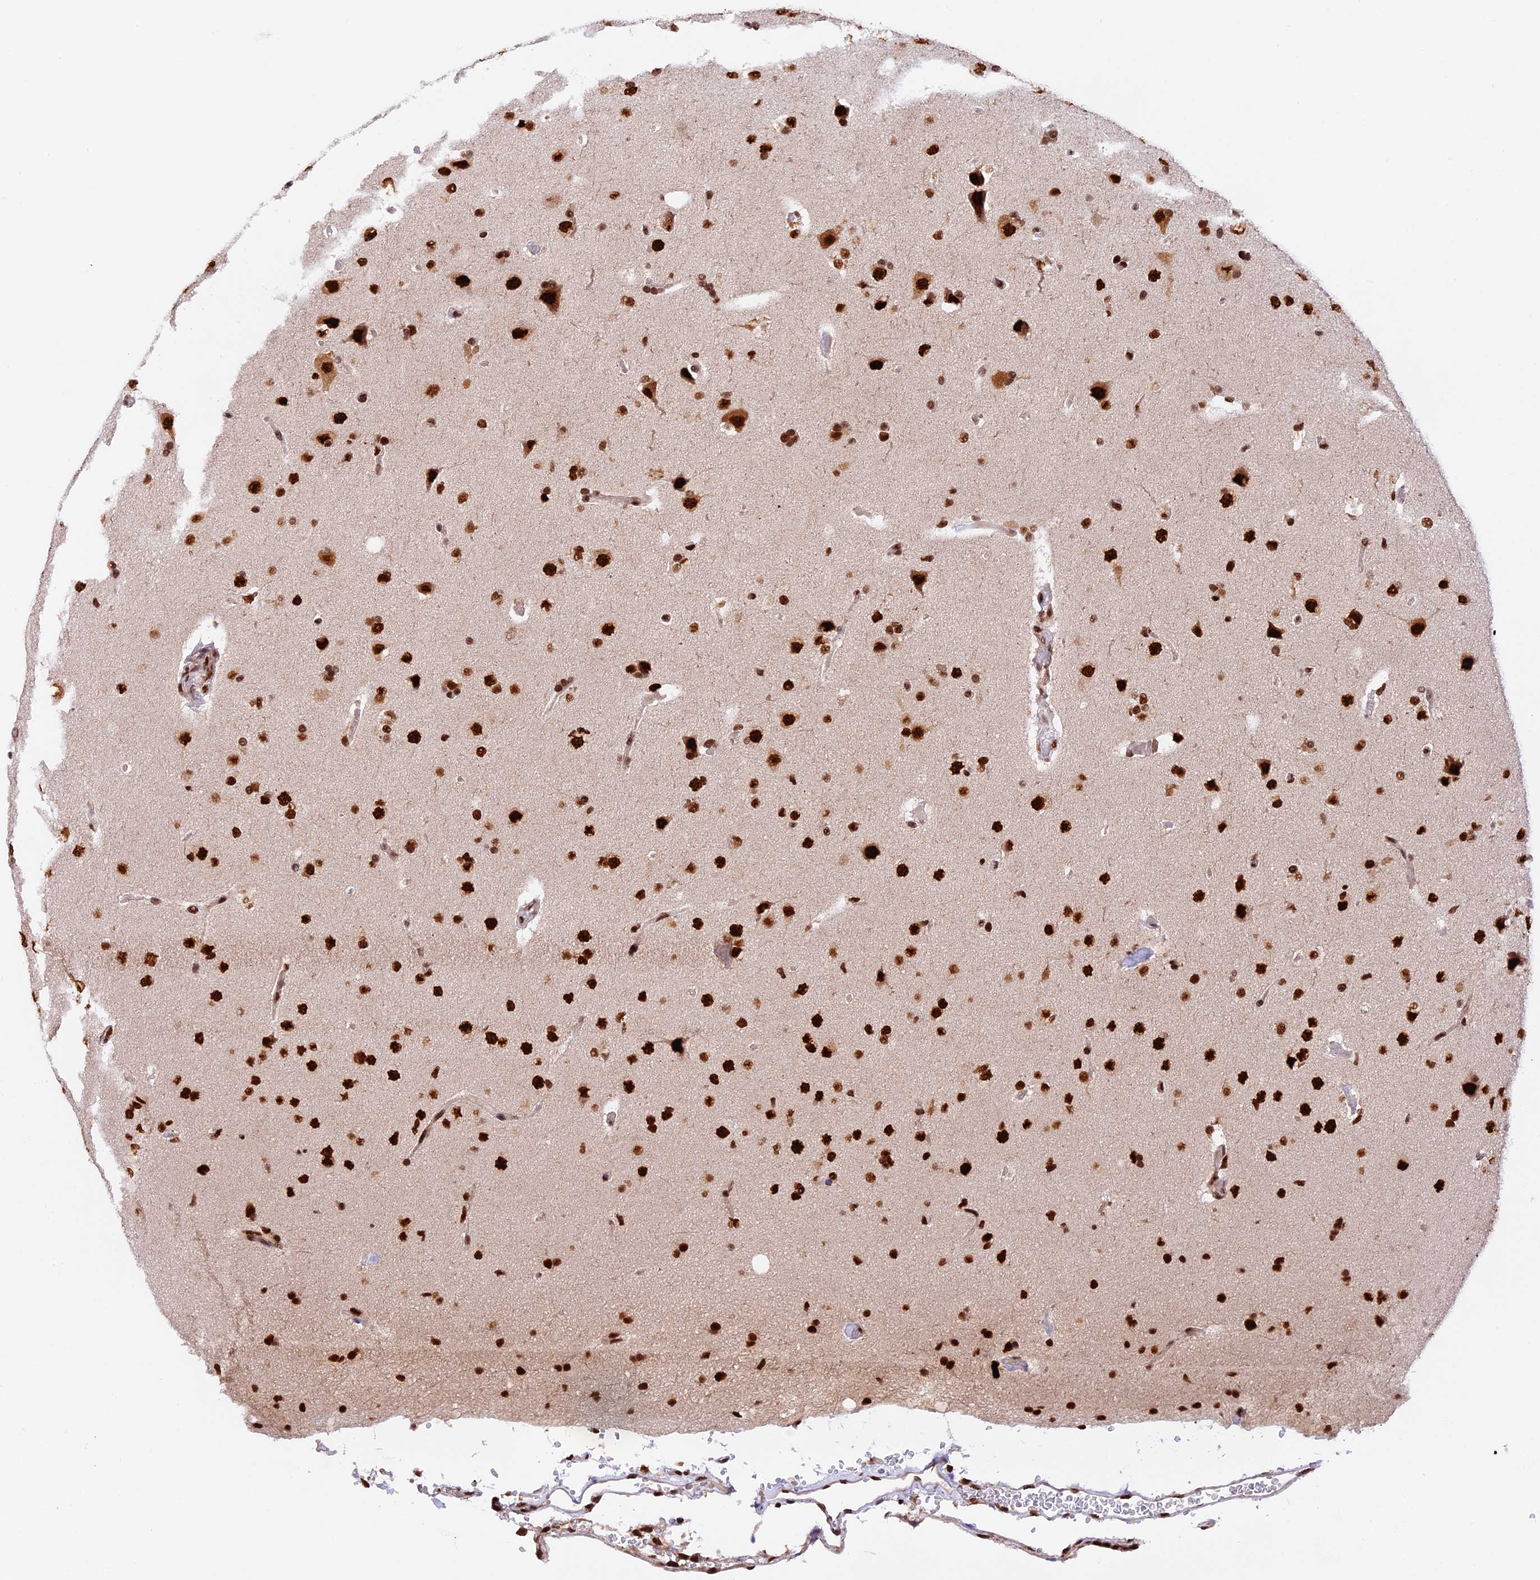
{"staining": {"intensity": "strong", "quantity": ">75%", "location": "nuclear"}, "tissue": "glioma", "cell_type": "Tumor cells", "image_type": "cancer", "snomed": [{"axis": "morphology", "description": "Glioma, malignant, High grade"}, {"axis": "topography", "description": "Brain"}], "caption": "Protein expression analysis of human glioma reveals strong nuclear expression in approximately >75% of tumor cells. Using DAB (brown) and hematoxylin (blue) stains, captured at high magnification using brightfield microscopy.", "gene": "RAMAC", "patient": {"sex": "male", "age": 72}}